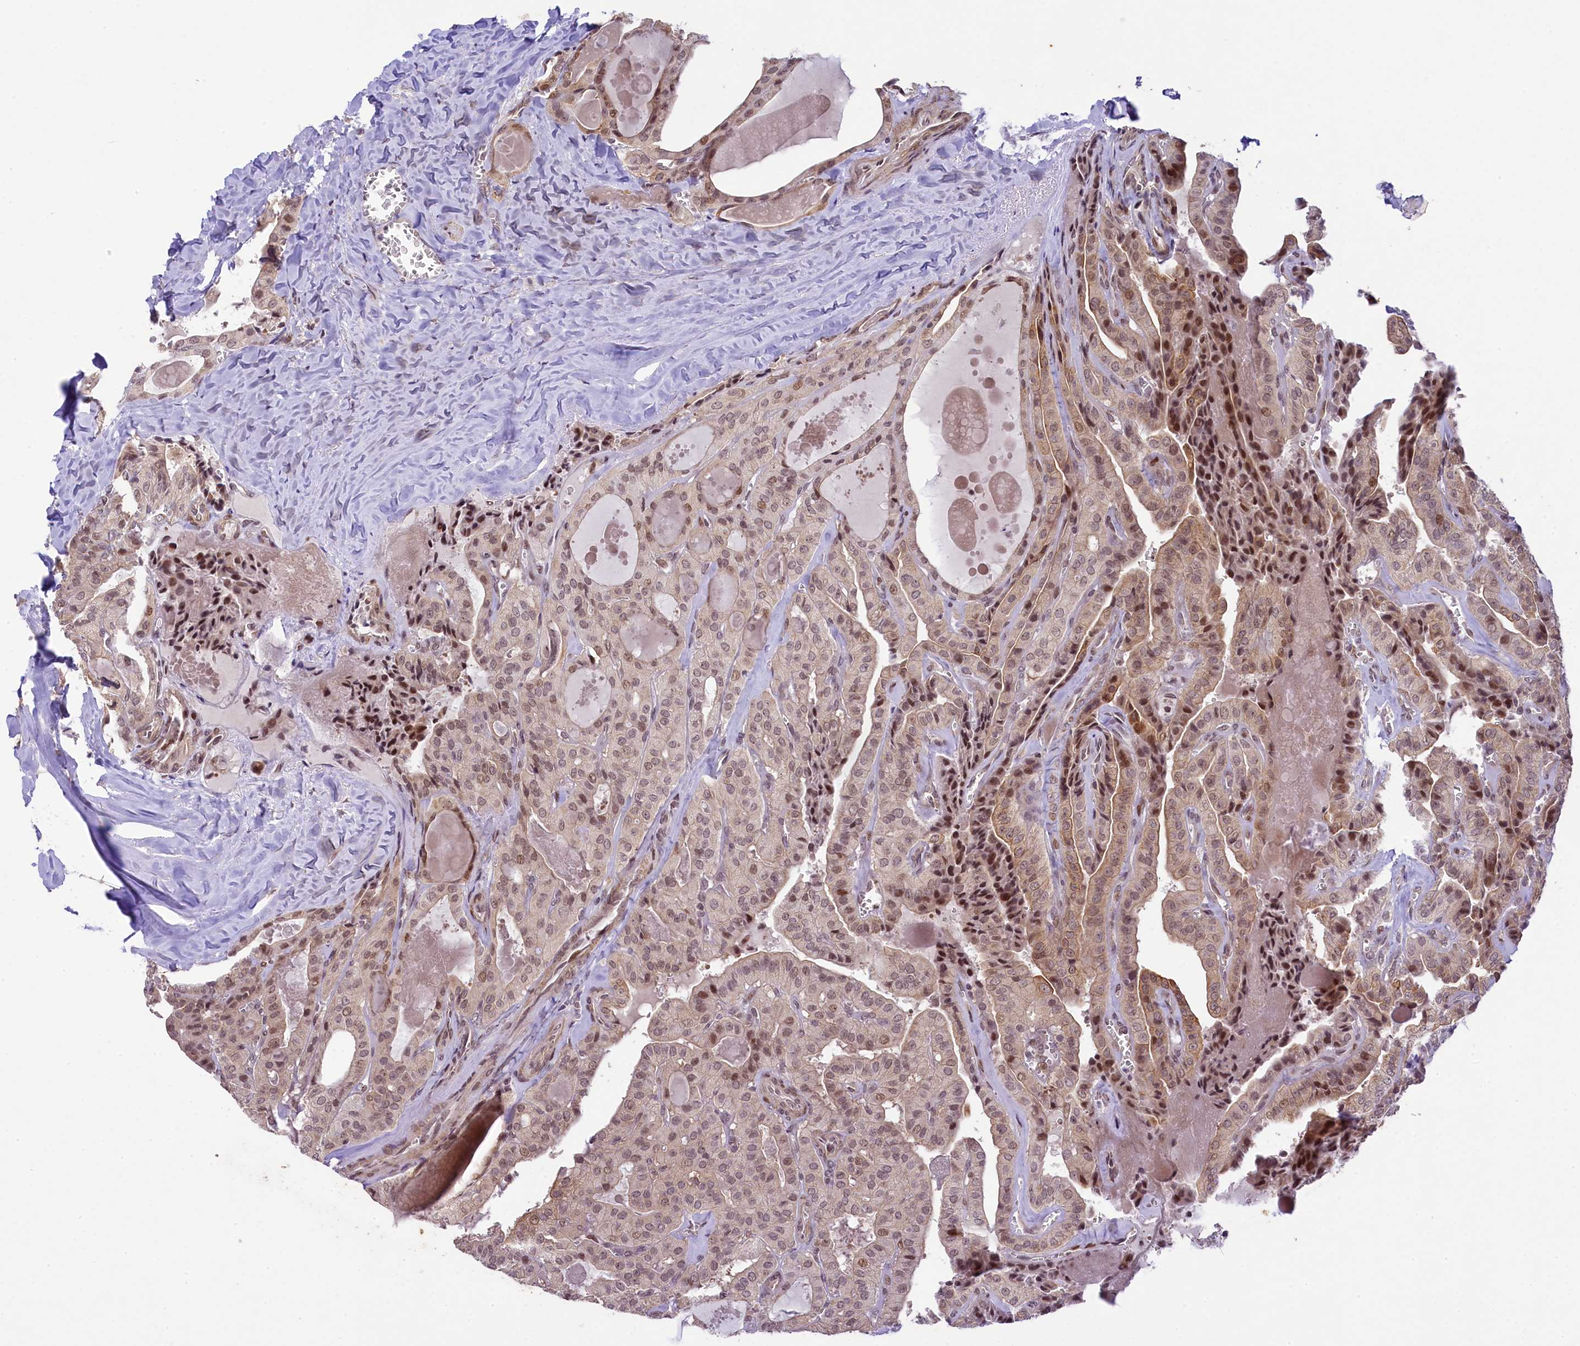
{"staining": {"intensity": "moderate", "quantity": "<25%", "location": "nuclear"}, "tissue": "thyroid cancer", "cell_type": "Tumor cells", "image_type": "cancer", "snomed": [{"axis": "morphology", "description": "Papillary adenocarcinoma, NOS"}, {"axis": "topography", "description": "Thyroid gland"}], "caption": "Immunohistochemical staining of papillary adenocarcinoma (thyroid) reveals low levels of moderate nuclear expression in approximately <25% of tumor cells.", "gene": "RBBP8", "patient": {"sex": "male", "age": 52}}